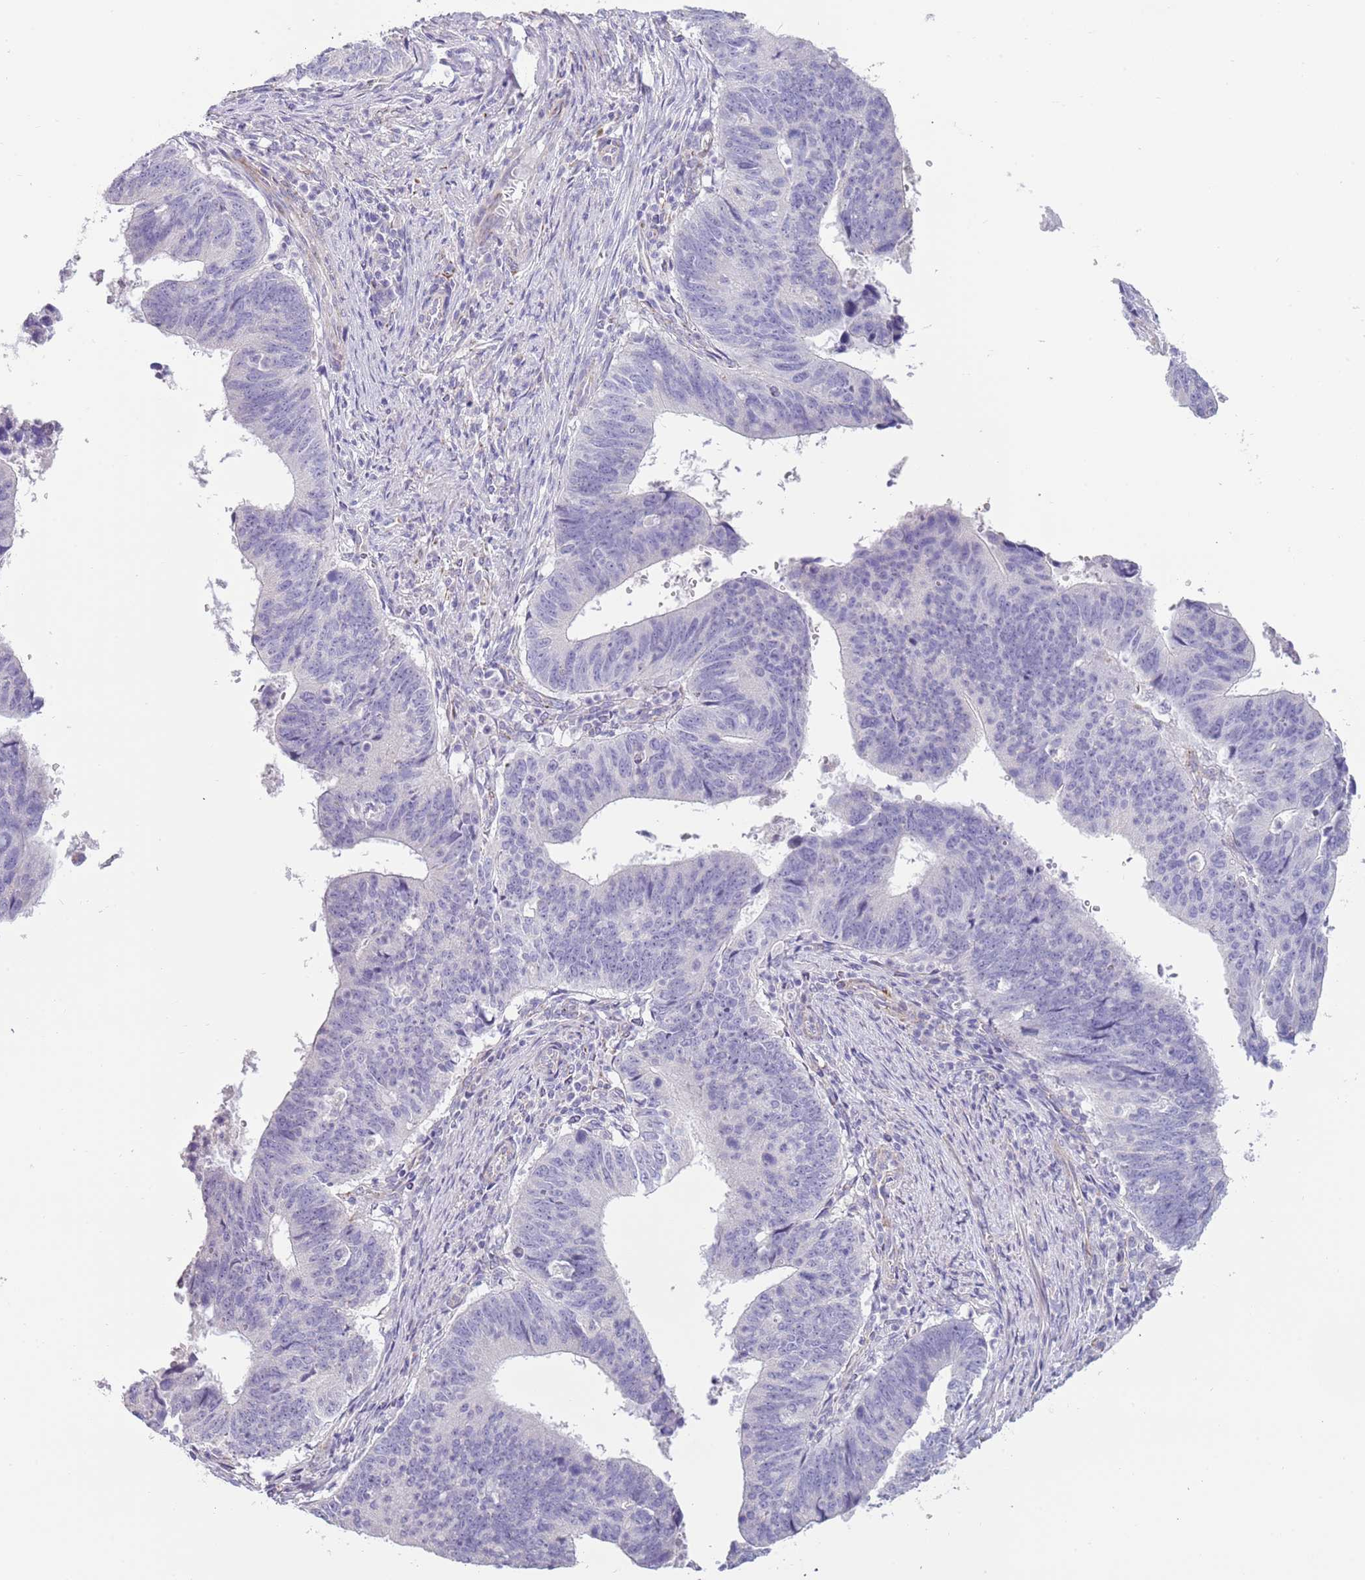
{"staining": {"intensity": "negative", "quantity": "none", "location": "none"}, "tissue": "stomach cancer", "cell_type": "Tumor cells", "image_type": "cancer", "snomed": [{"axis": "morphology", "description": "Adenocarcinoma, NOS"}, {"axis": "topography", "description": "Stomach"}], "caption": "Immunohistochemistry of human stomach adenocarcinoma shows no expression in tumor cells.", "gene": "RNF222", "patient": {"sex": "male", "age": 59}}